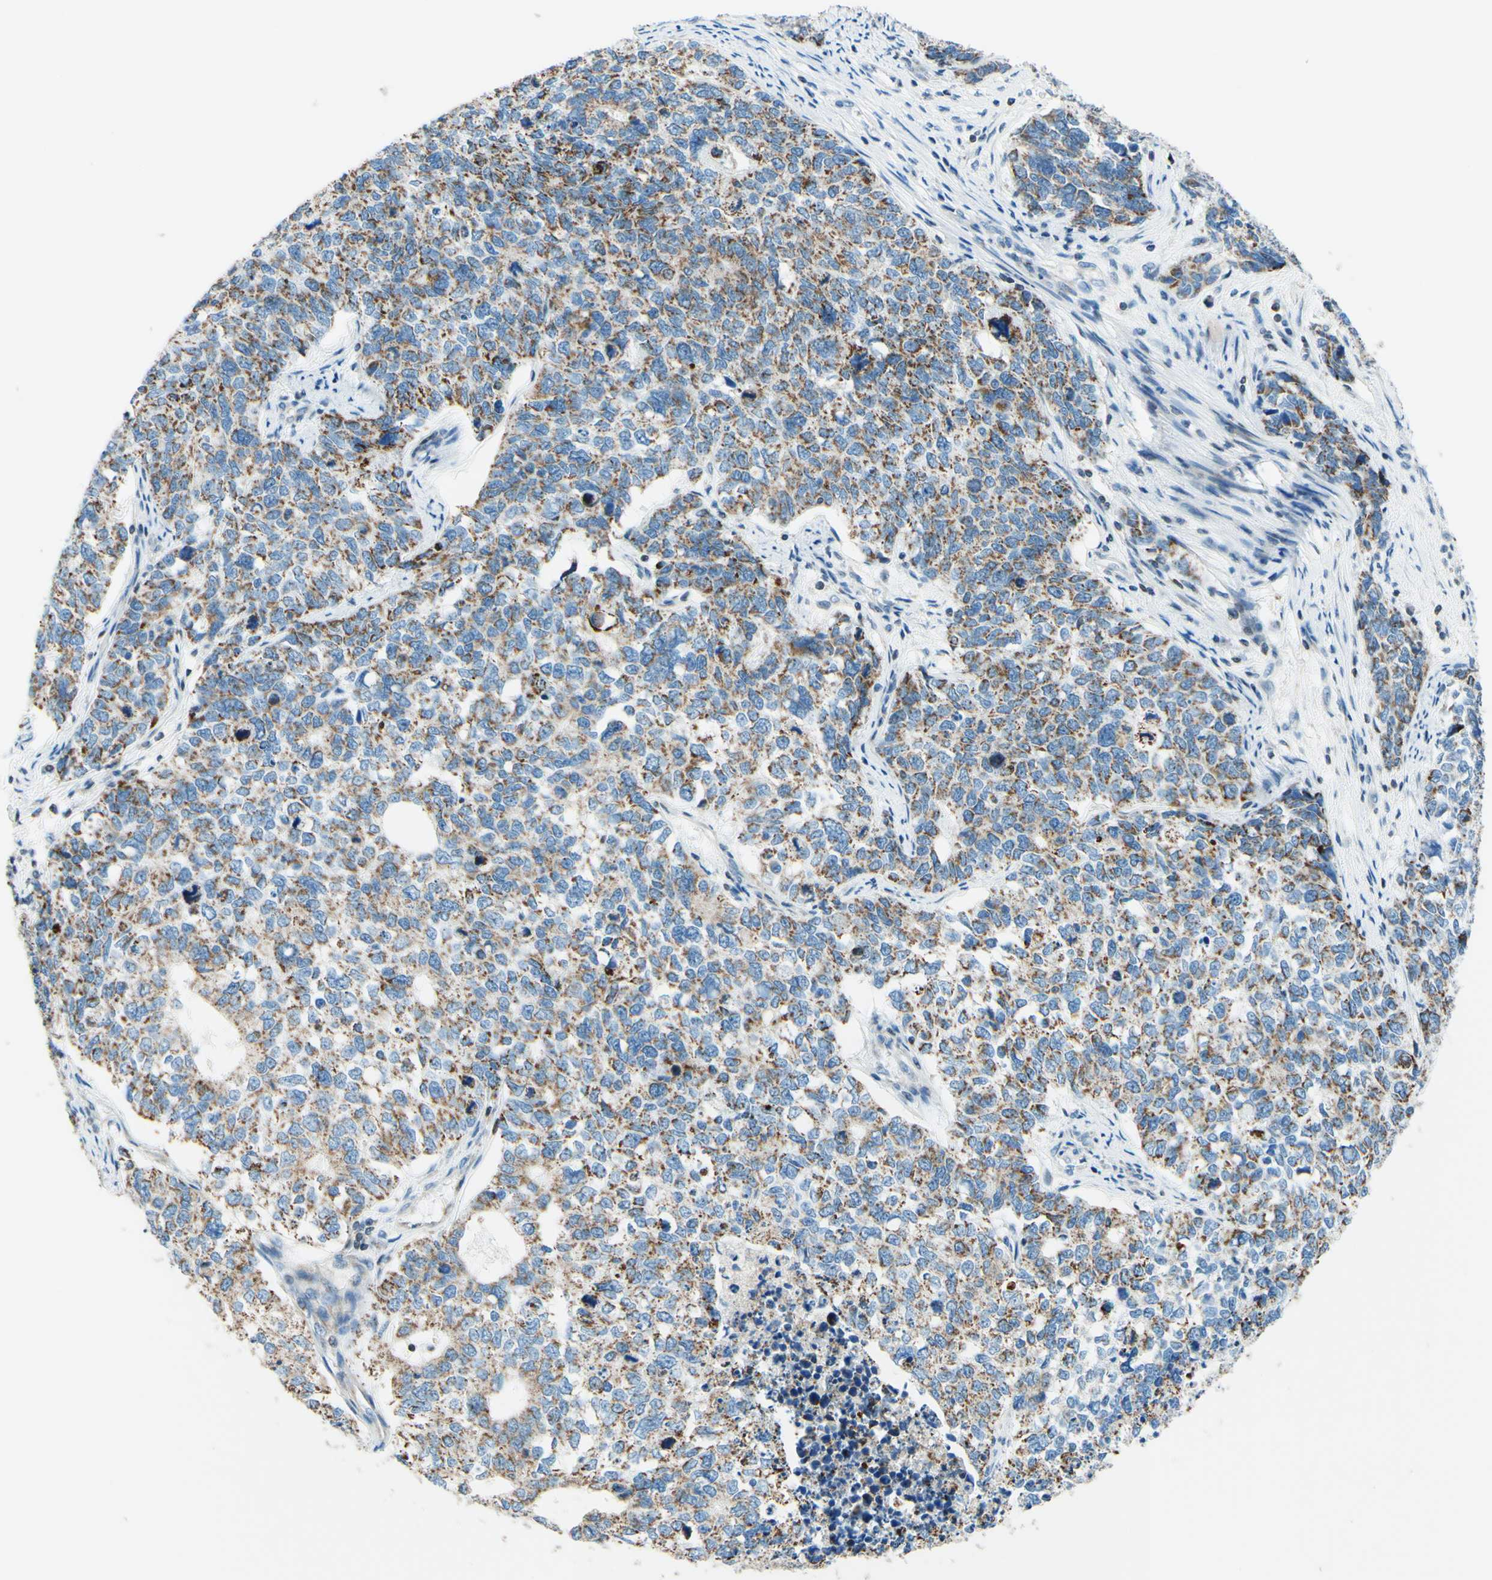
{"staining": {"intensity": "moderate", "quantity": ">75%", "location": "cytoplasmic/membranous"}, "tissue": "cervical cancer", "cell_type": "Tumor cells", "image_type": "cancer", "snomed": [{"axis": "morphology", "description": "Squamous cell carcinoma, NOS"}, {"axis": "topography", "description": "Cervix"}], "caption": "This image exhibits immunohistochemistry staining of cervical cancer, with medium moderate cytoplasmic/membranous expression in about >75% of tumor cells.", "gene": "CBX7", "patient": {"sex": "female", "age": 63}}